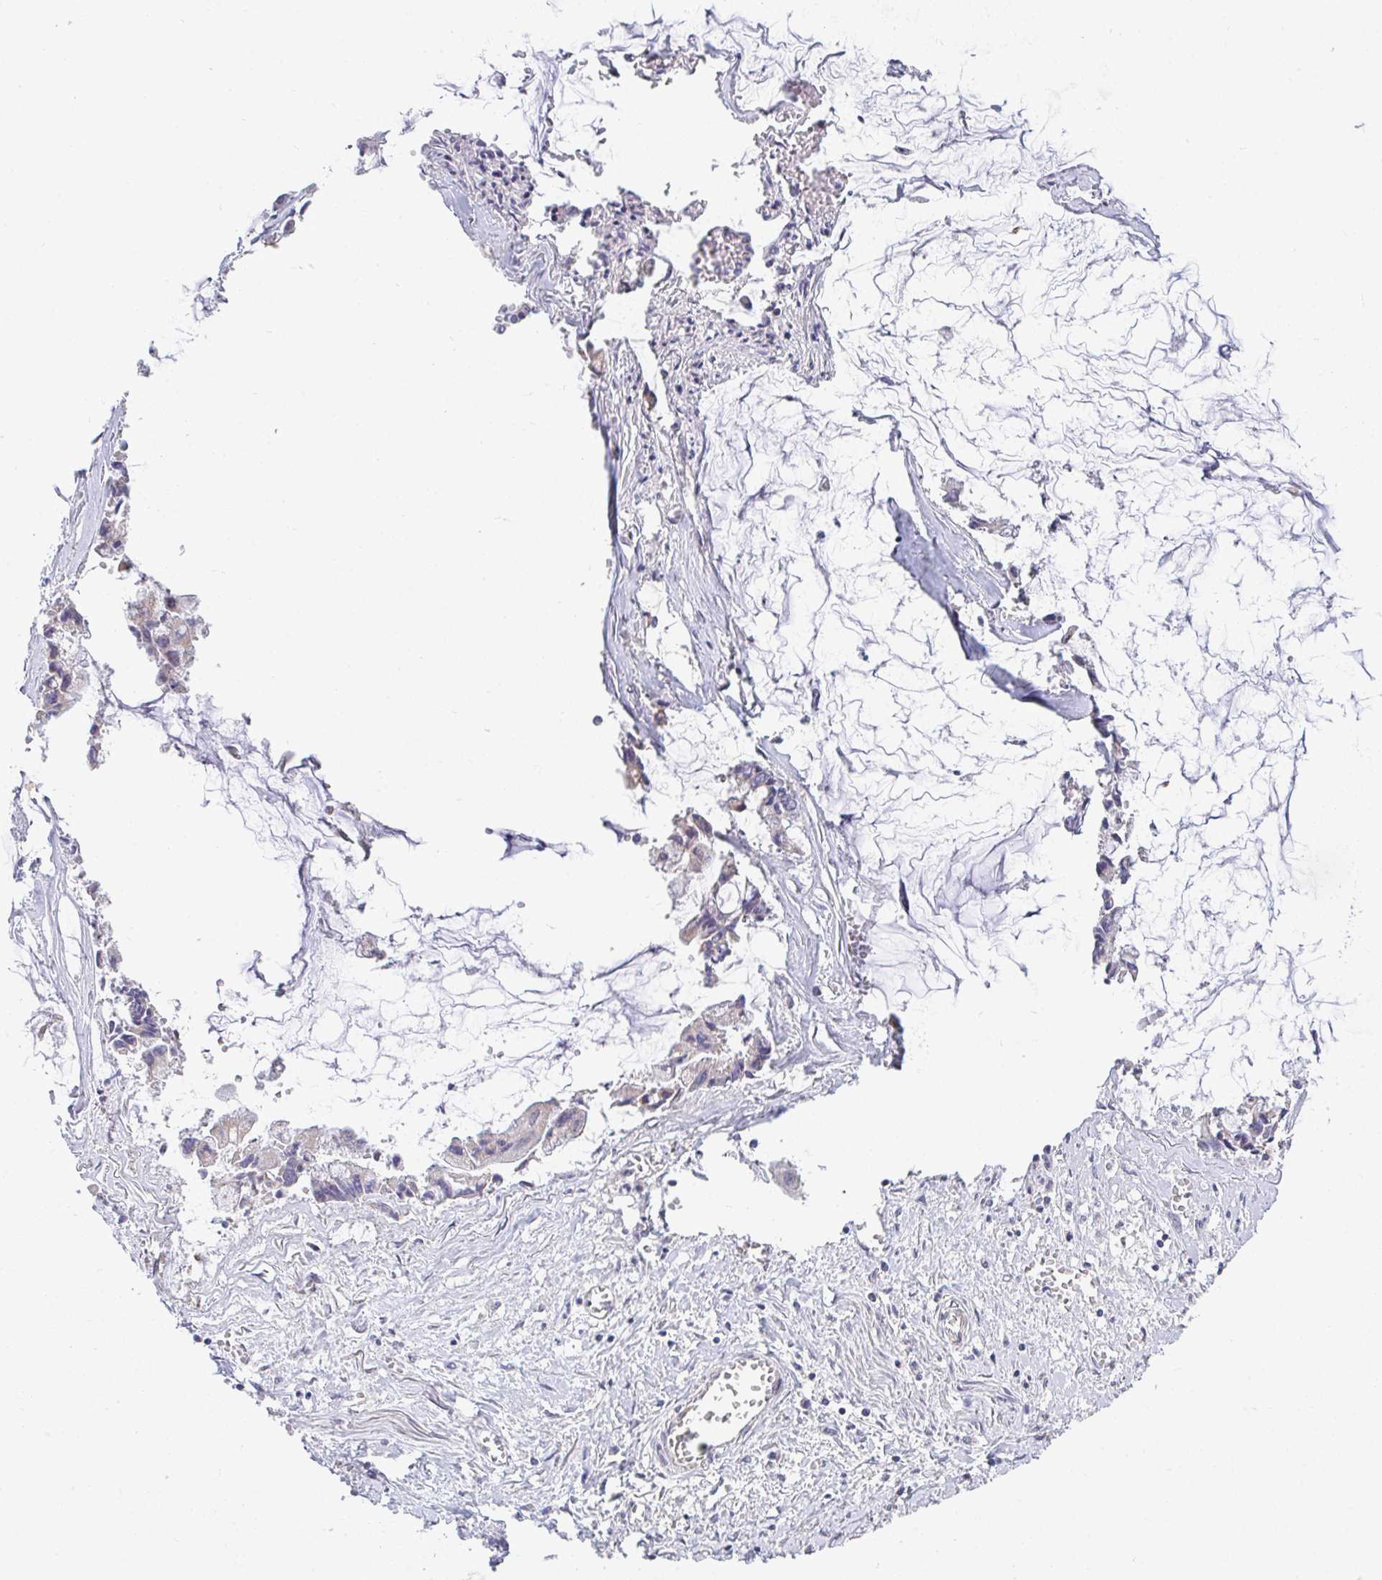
{"staining": {"intensity": "negative", "quantity": "none", "location": "none"}, "tissue": "ovarian cancer", "cell_type": "Tumor cells", "image_type": "cancer", "snomed": [{"axis": "morphology", "description": "Cystadenocarcinoma, mucinous, NOS"}, {"axis": "topography", "description": "Ovary"}], "caption": "A high-resolution micrograph shows immunohistochemistry (IHC) staining of ovarian cancer, which displays no significant staining in tumor cells.", "gene": "EIF1AD", "patient": {"sex": "female", "age": 90}}